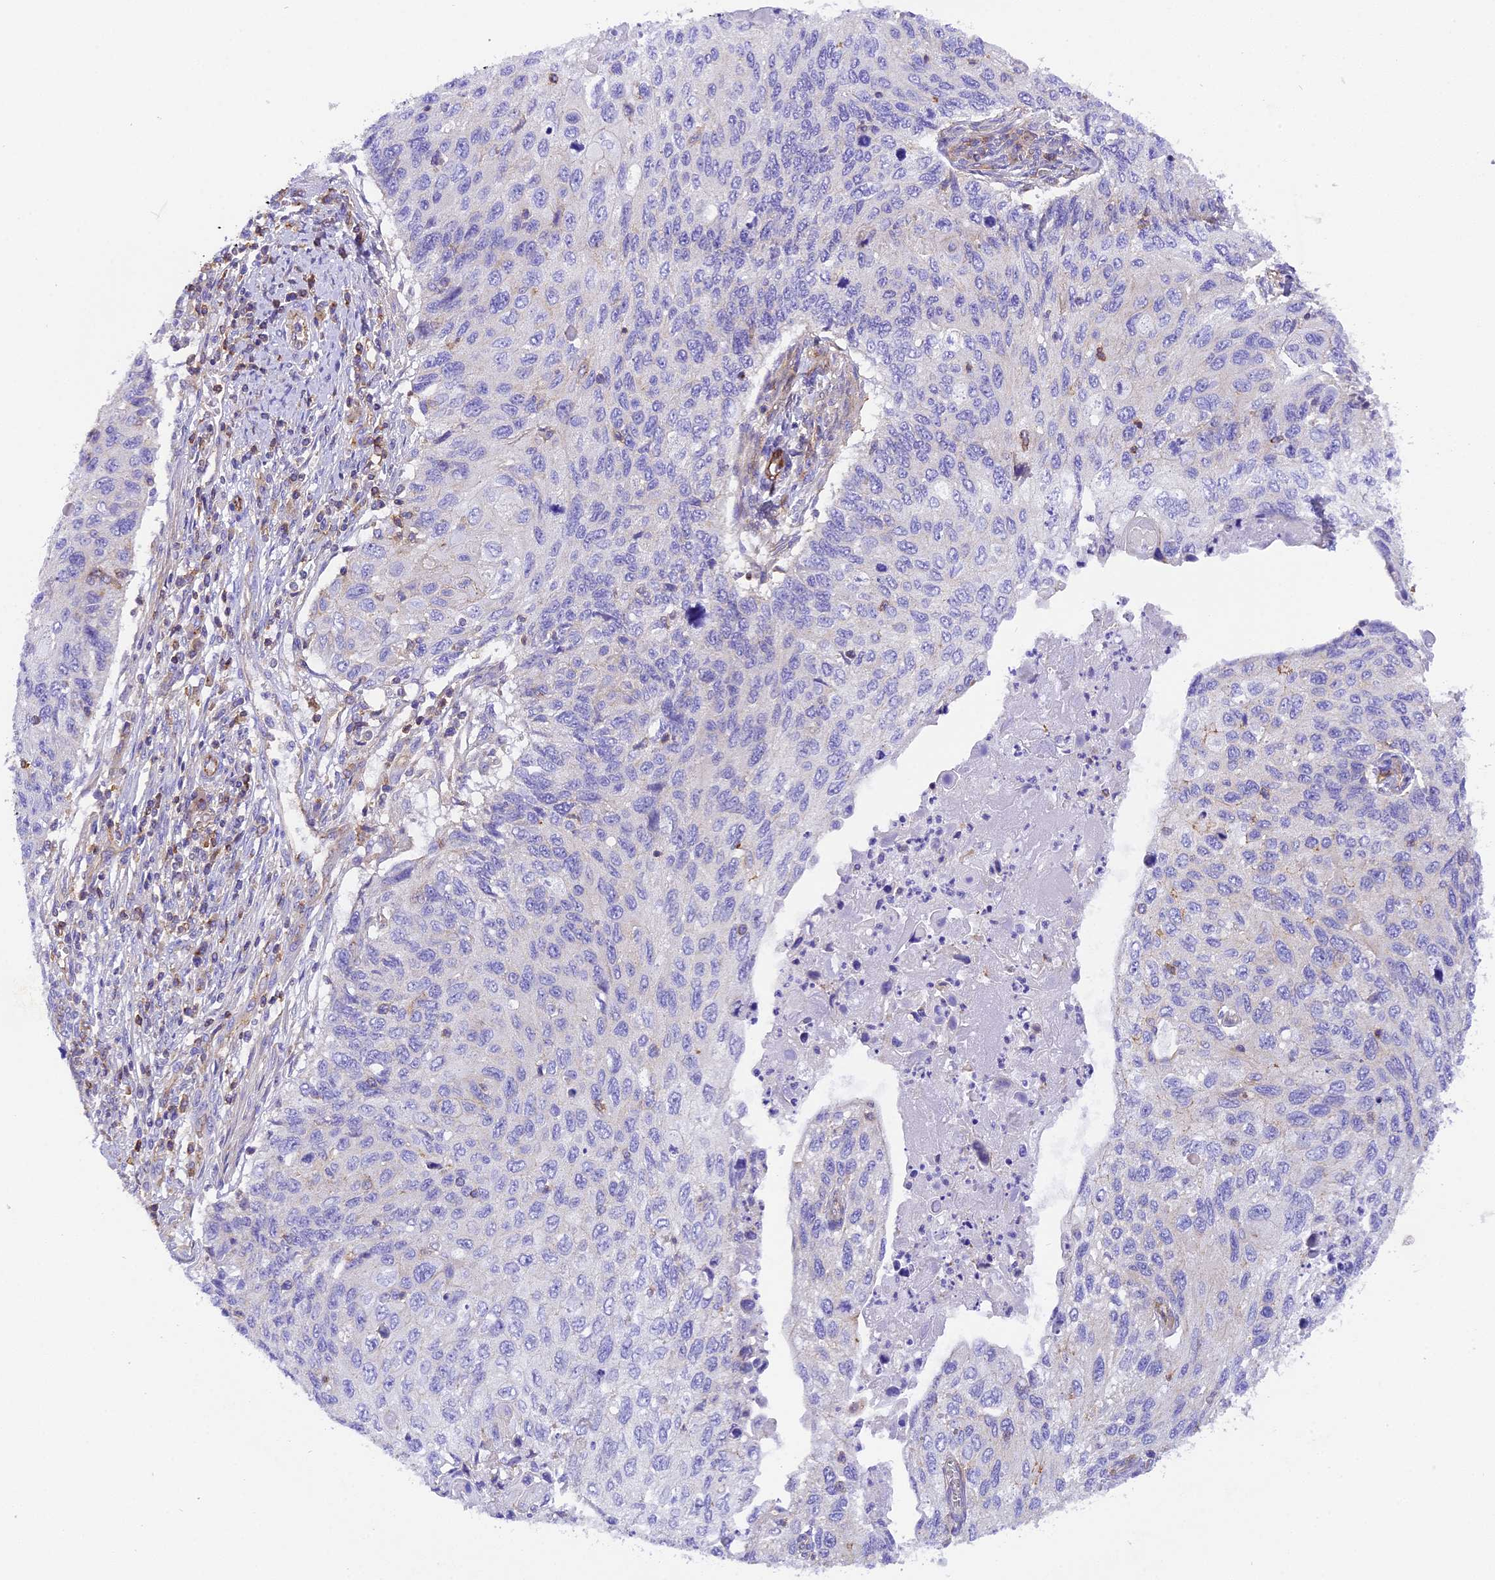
{"staining": {"intensity": "negative", "quantity": "none", "location": "none"}, "tissue": "cervical cancer", "cell_type": "Tumor cells", "image_type": "cancer", "snomed": [{"axis": "morphology", "description": "Squamous cell carcinoma, NOS"}, {"axis": "topography", "description": "Cervix"}], "caption": "Human cervical squamous cell carcinoma stained for a protein using IHC displays no staining in tumor cells.", "gene": "FAM193A", "patient": {"sex": "female", "age": 70}}